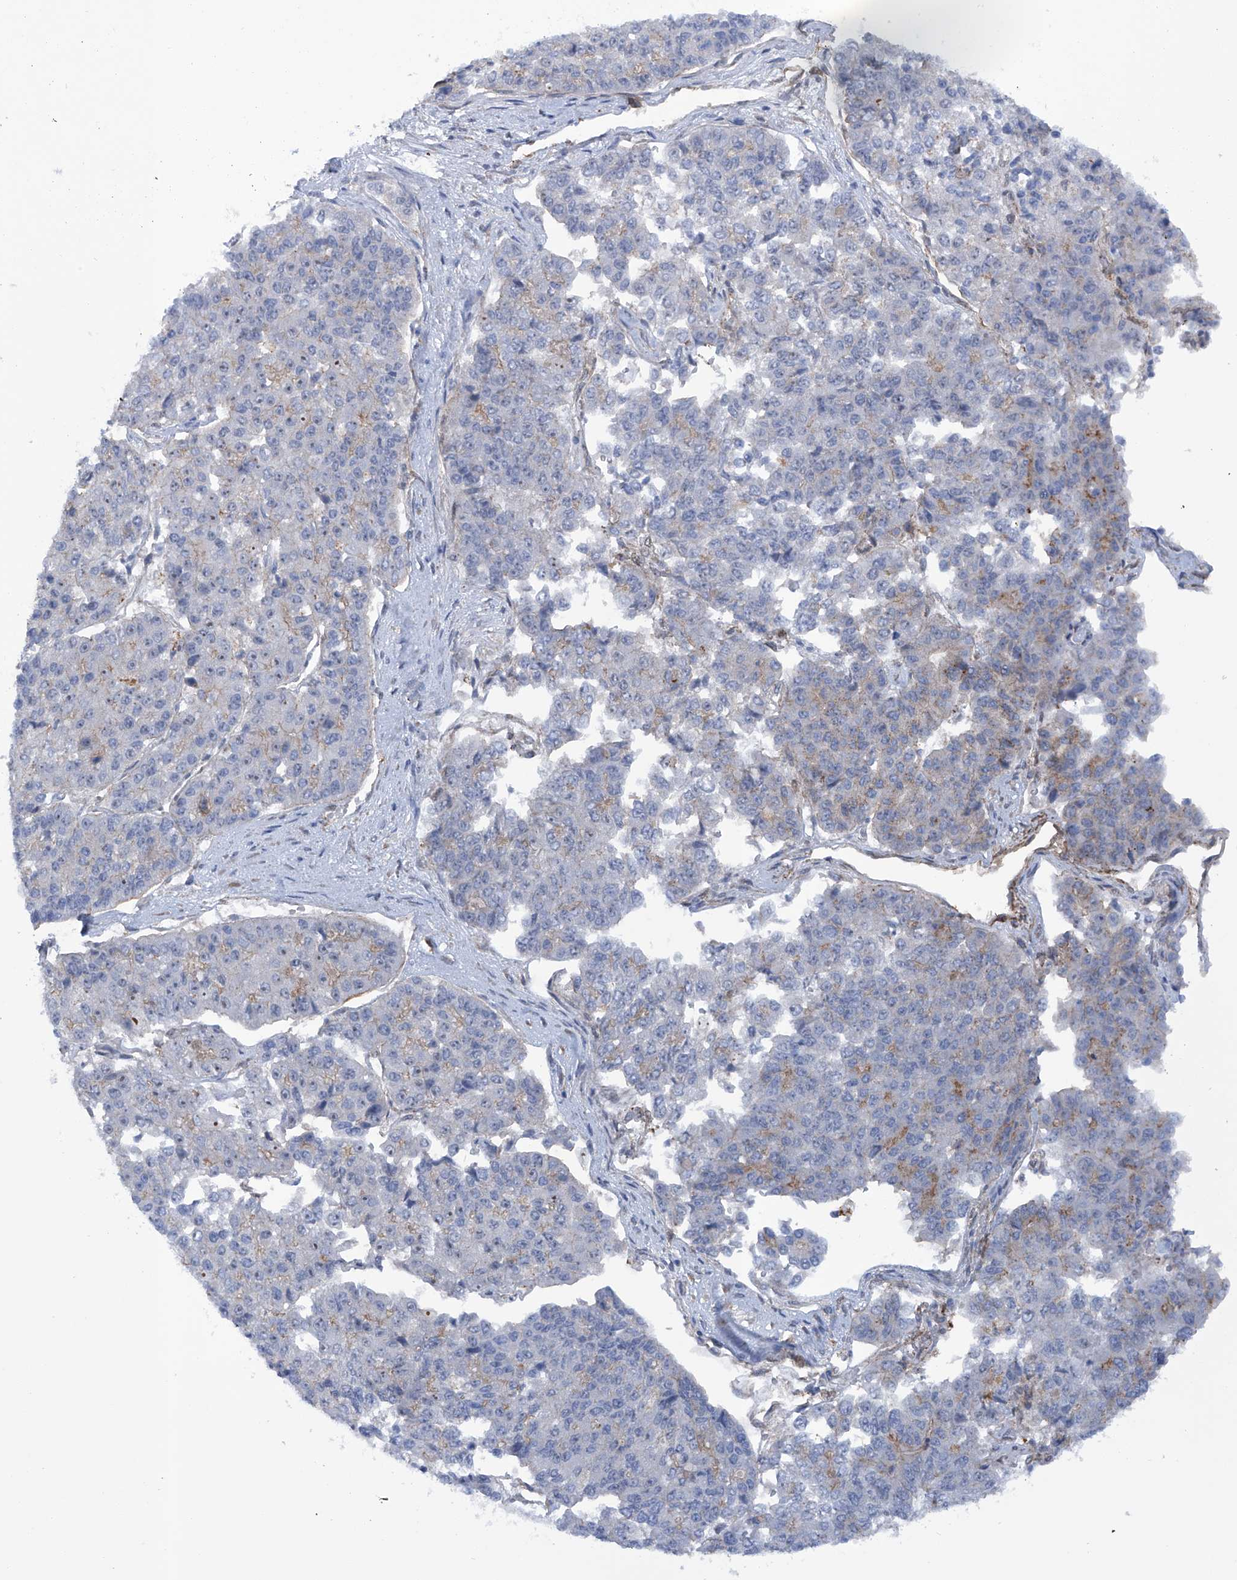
{"staining": {"intensity": "negative", "quantity": "none", "location": "none"}, "tissue": "pancreatic cancer", "cell_type": "Tumor cells", "image_type": "cancer", "snomed": [{"axis": "morphology", "description": "Adenocarcinoma, NOS"}, {"axis": "topography", "description": "Pancreas"}], "caption": "DAB (3,3'-diaminobenzidine) immunohistochemical staining of human adenocarcinoma (pancreatic) shows no significant expression in tumor cells.", "gene": "ZNF490", "patient": {"sex": "male", "age": 50}}